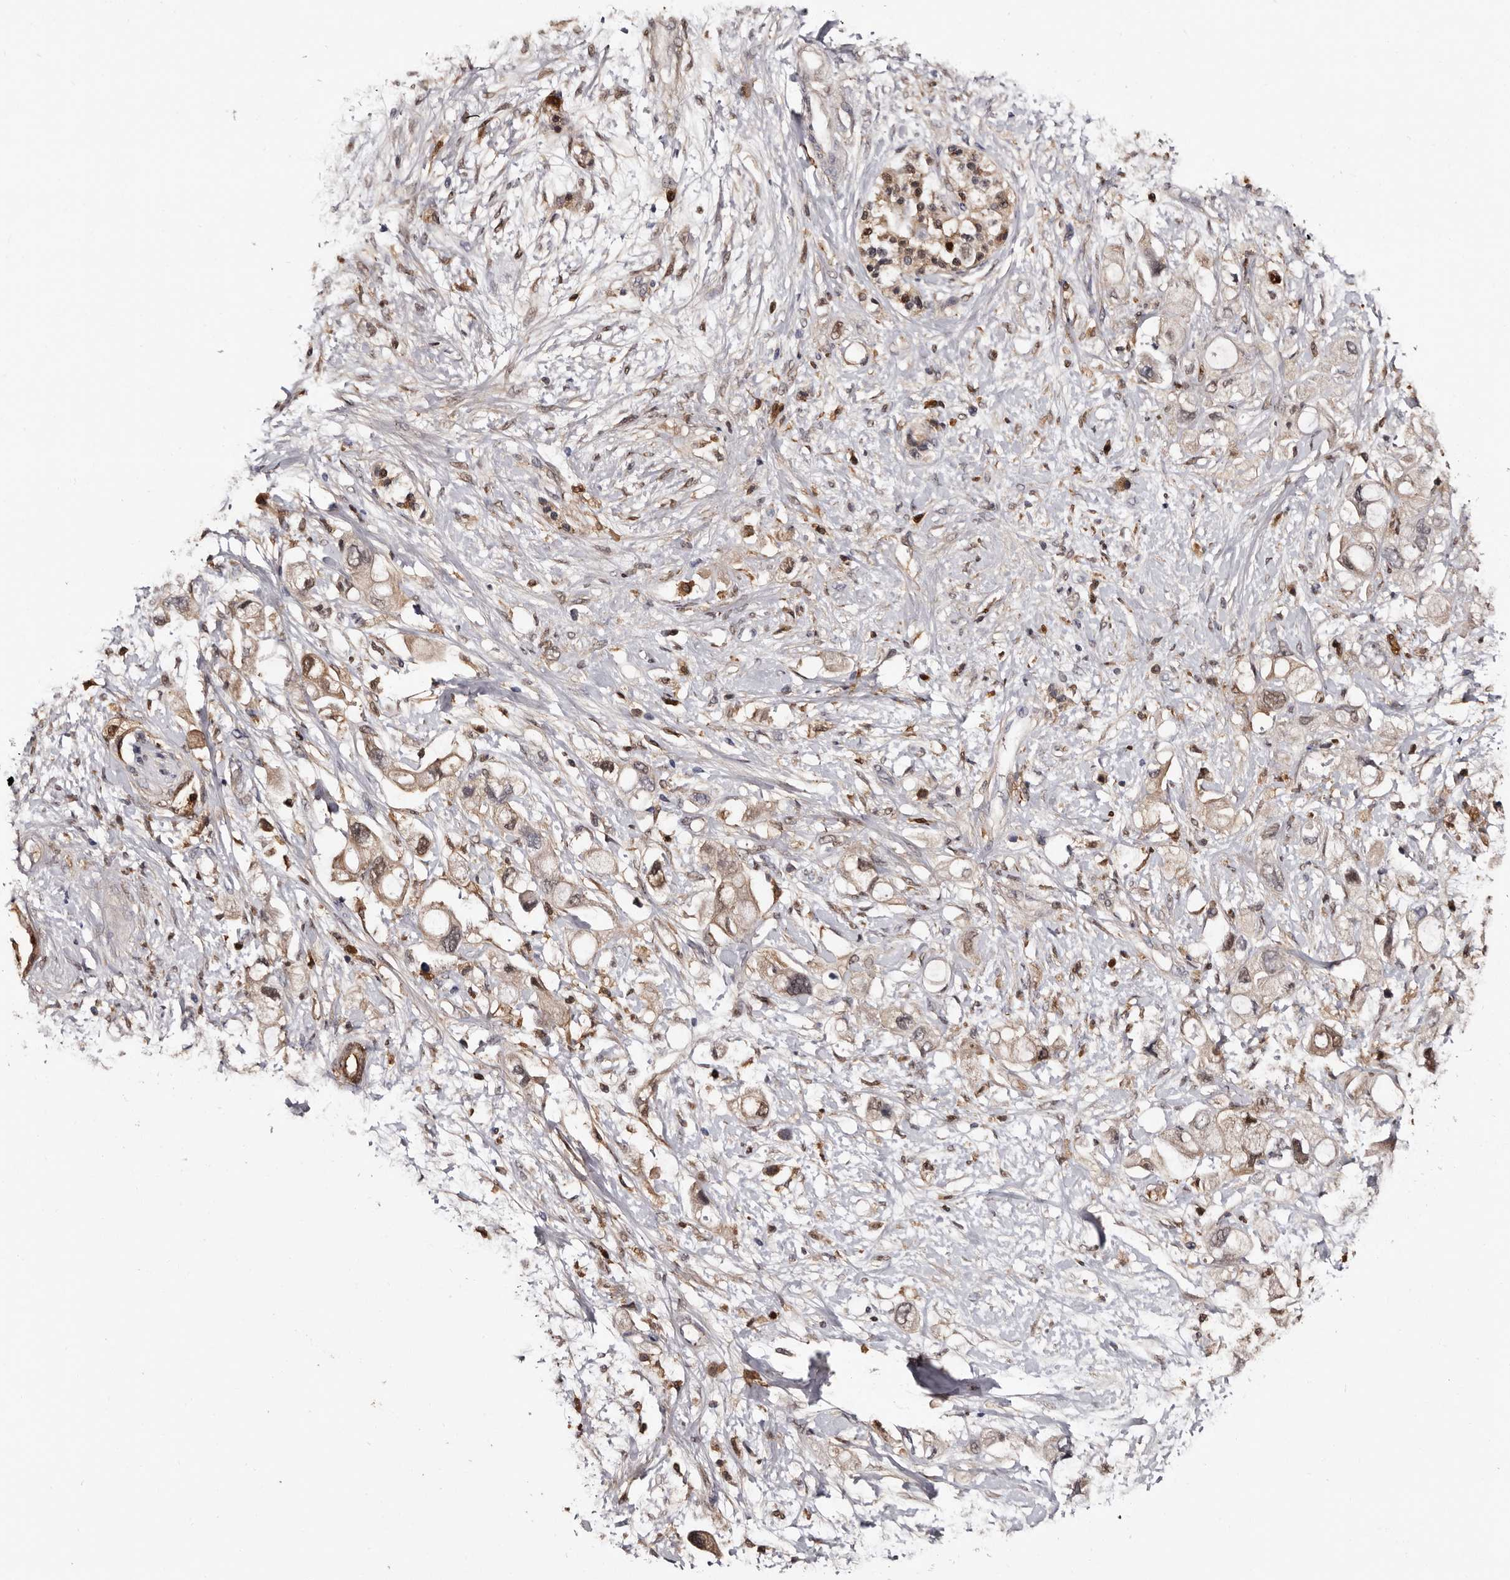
{"staining": {"intensity": "strong", "quantity": "<25%", "location": "cytoplasmic/membranous"}, "tissue": "pancreatic cancer", "cell_type": "Tumor cells", "image_type": "cancer", "snomed": [{"axis": "morphology", "description": "Adenocarcinoma, NOS"}, {"axis": "topography", "description": "Pancreas"}], "caption": "Protein expression analysis of adenocarcinoma (pancreatic) demonstrates strong cytoplasmic/membranous positivity in about <25% of tumor cells. (brown staining indicates protein expression, while blue staining denotes nuclei).", "gene": "DNPH1", "patient": {"sex": "female", "age": 56}}